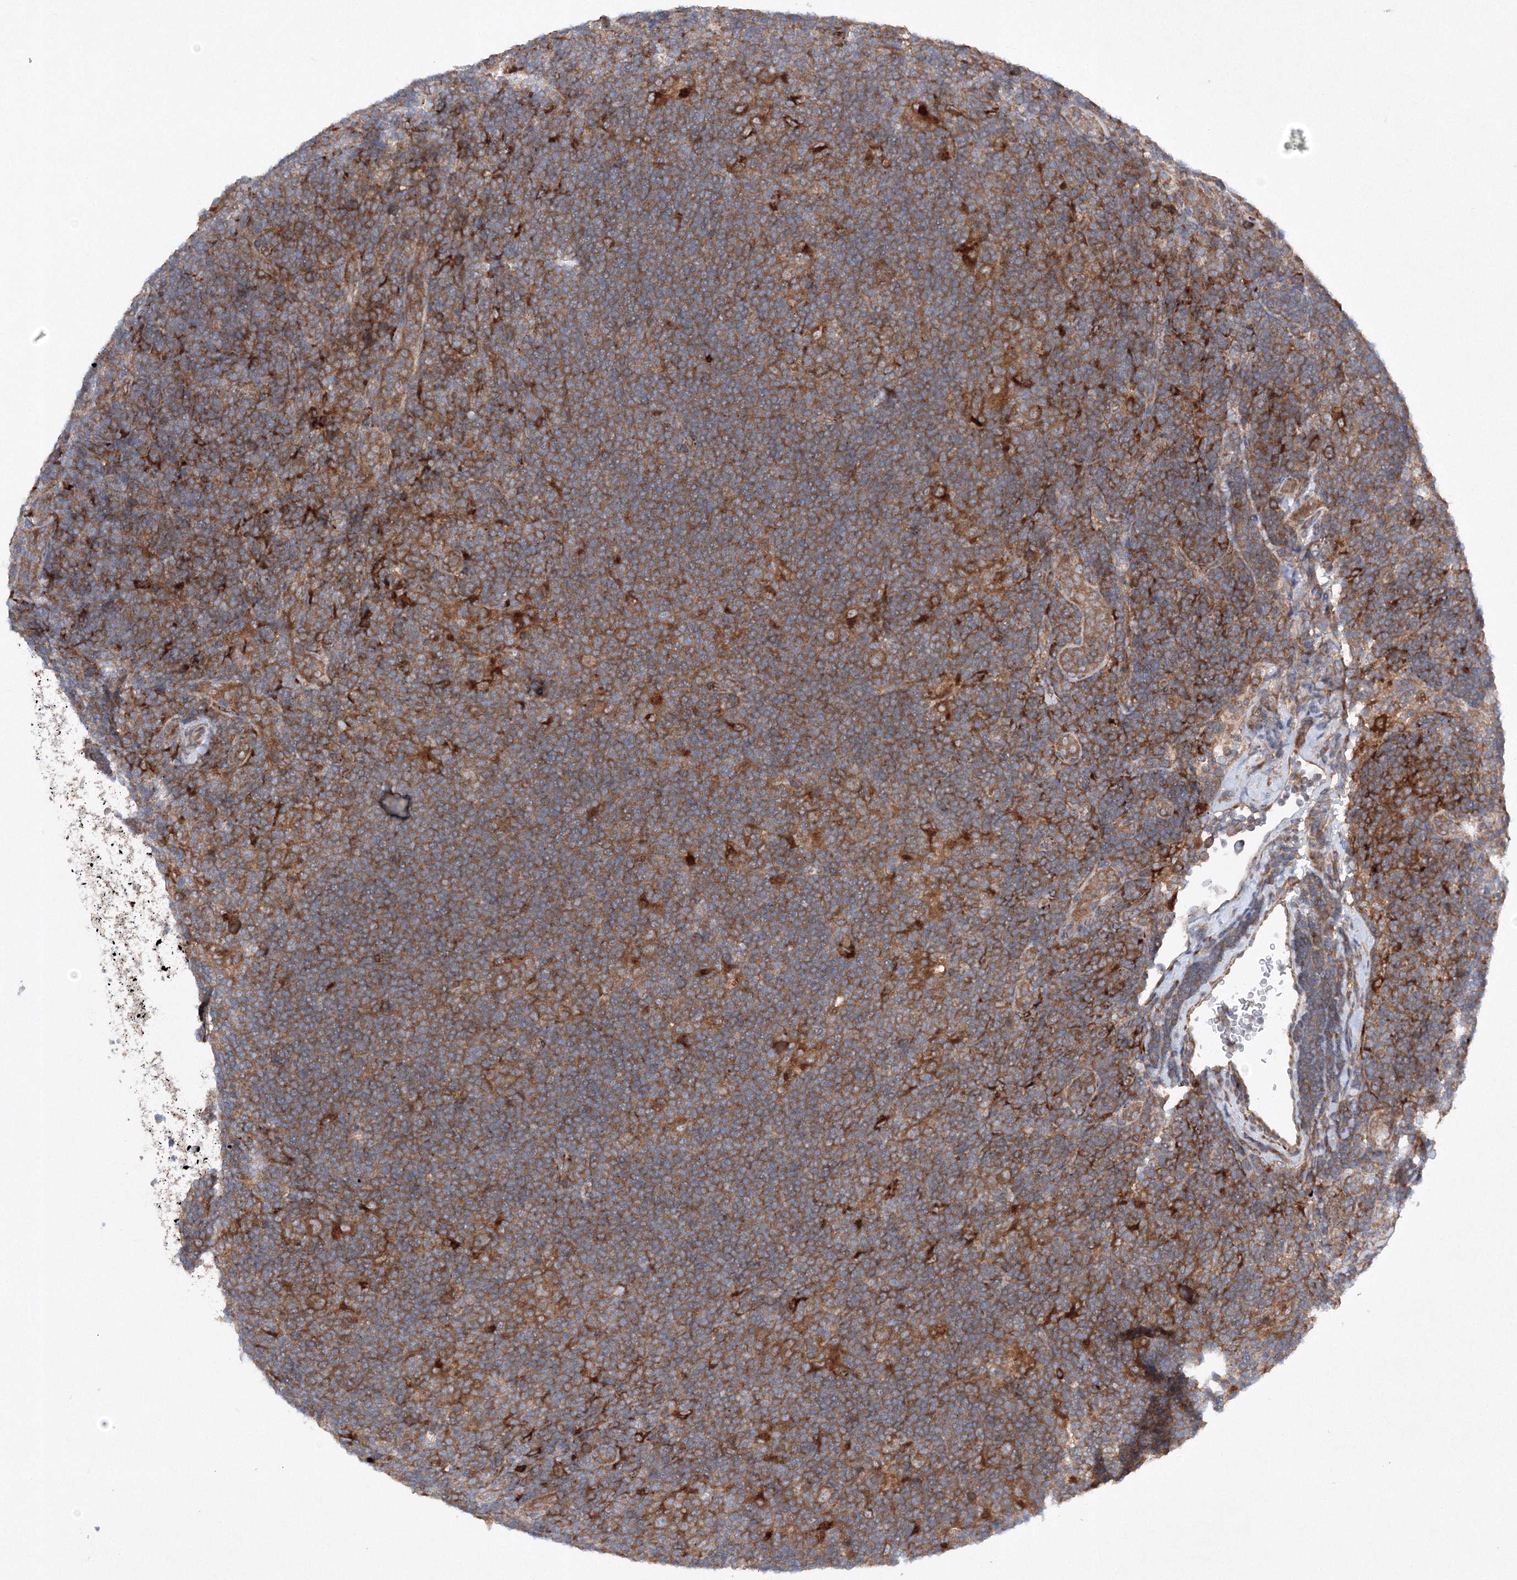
{"staining": {"intensity": "moderate", "quantity": ">75%", "location": "cytoplasmic/membranous"}, "tissue": "lymphoma", "cell_type": "Tumor cells", "image_type": "cancer", "snomed": [{"axis": "morphology", "description": "Hodgkin's disease, NOS"}, {"axis": "topography", "description": "Lymph node"}], "caption": "Immunohistochemistry (IHC) (DAB (3,3'-diaminobenzidine)) staining of Hodgkin's disease reveals moderate cytoplasmic/membranous protein expression in approximately >75% of tumor cells.", "gene": "SLC36A1", "patient": {"sex": "female", "age": 57}}